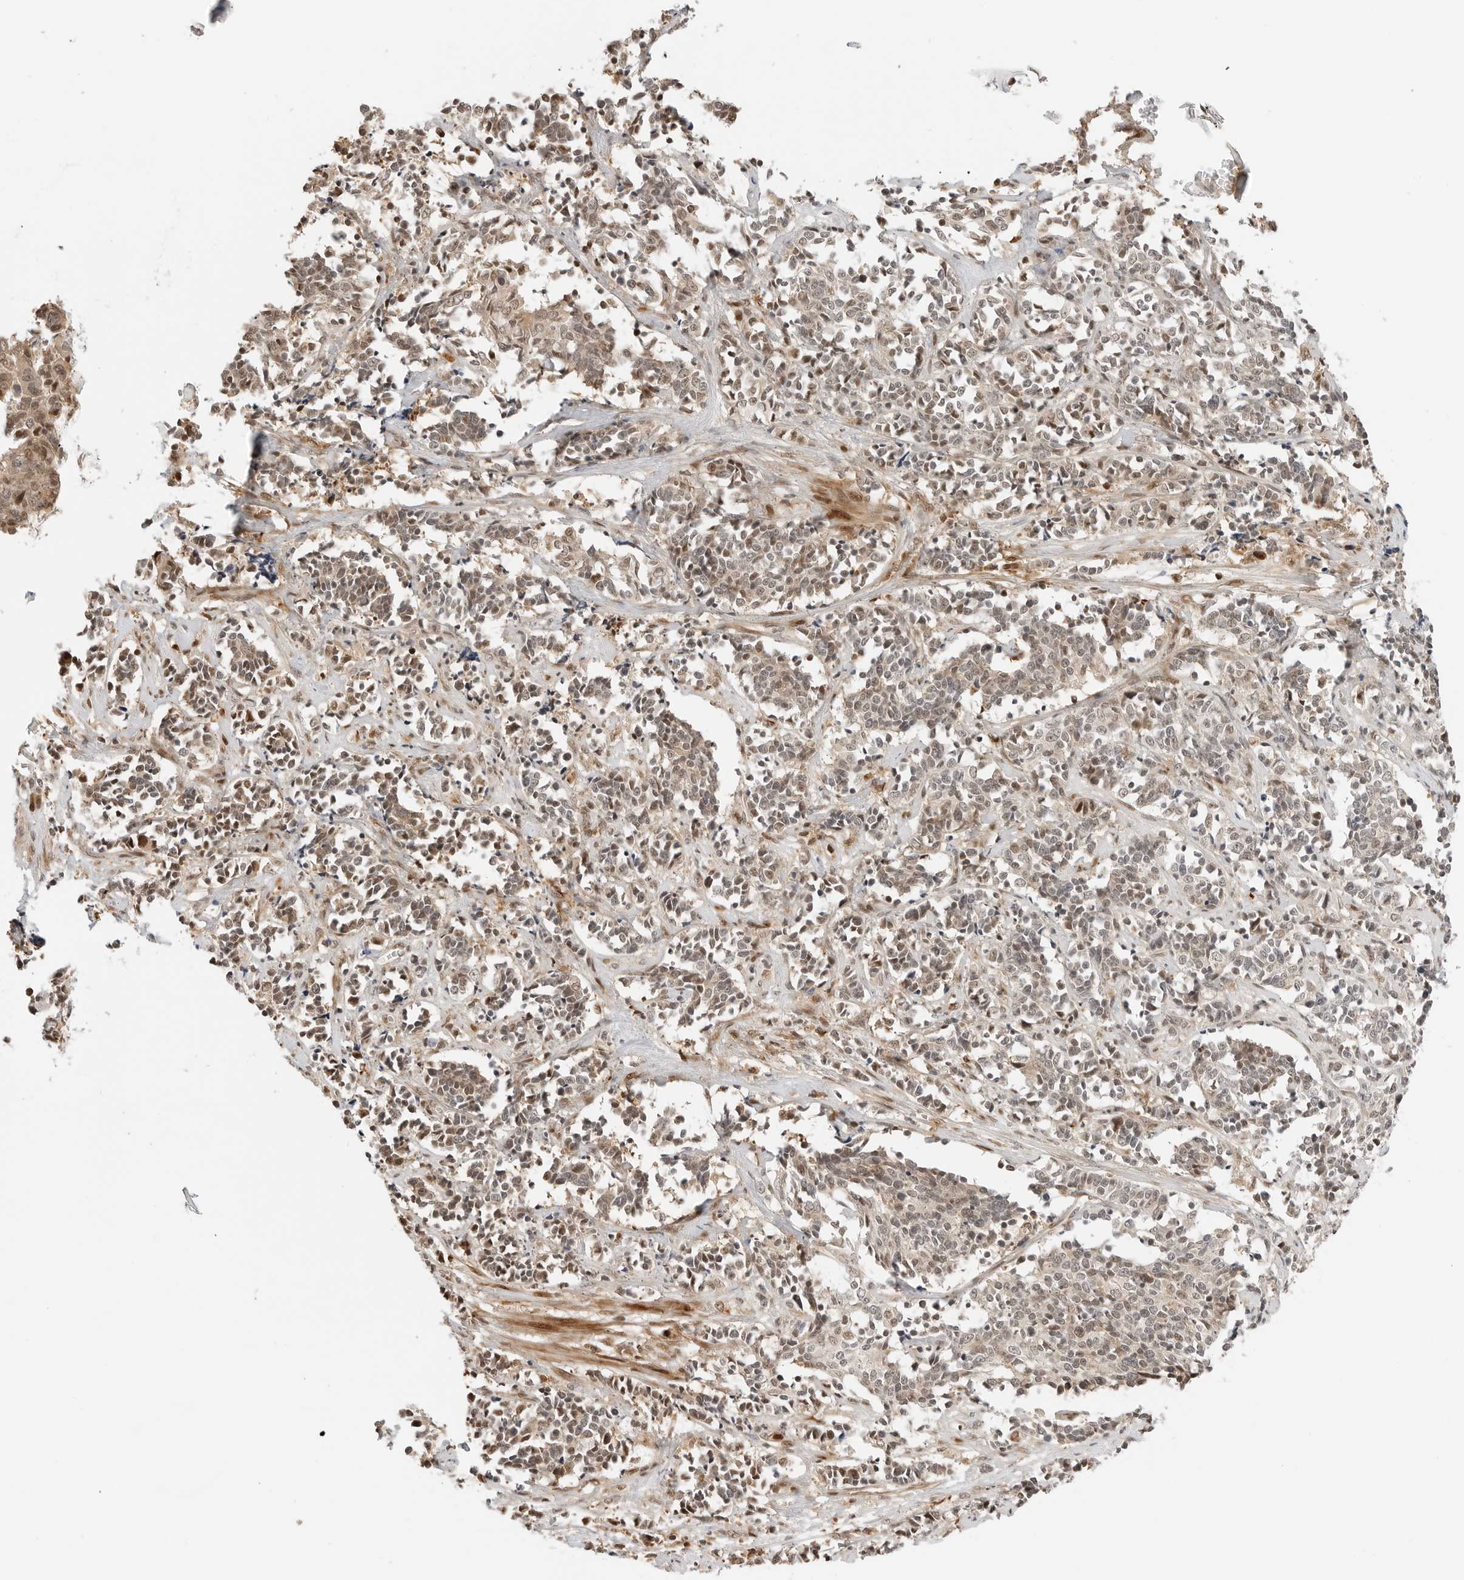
{"staining": {"intensity": "weak", "quantity": ">75%", "location": "cytoplasmic/membranous,nuclear"}, "tissue": "cervical cancer", "cell_type": "Tumor cells", "image_type": "cancer", "snomed": [{"axis": "morphology", "description": "Normal tissue, NOS"}, {"axis": "morphology", "description": "Squamous cell carcinoma, NOS"}, {"axis": "topography", "description": "Cervix"}], "caption": "Tumor cells demonstrate low levels of weak cytoplasmic/membranous and nuclear positivity in about >75% of cells in human squamous cell carcinoma (cervical).", "gene": "GEM", "patient": {"sex": "female", "age": 35}}